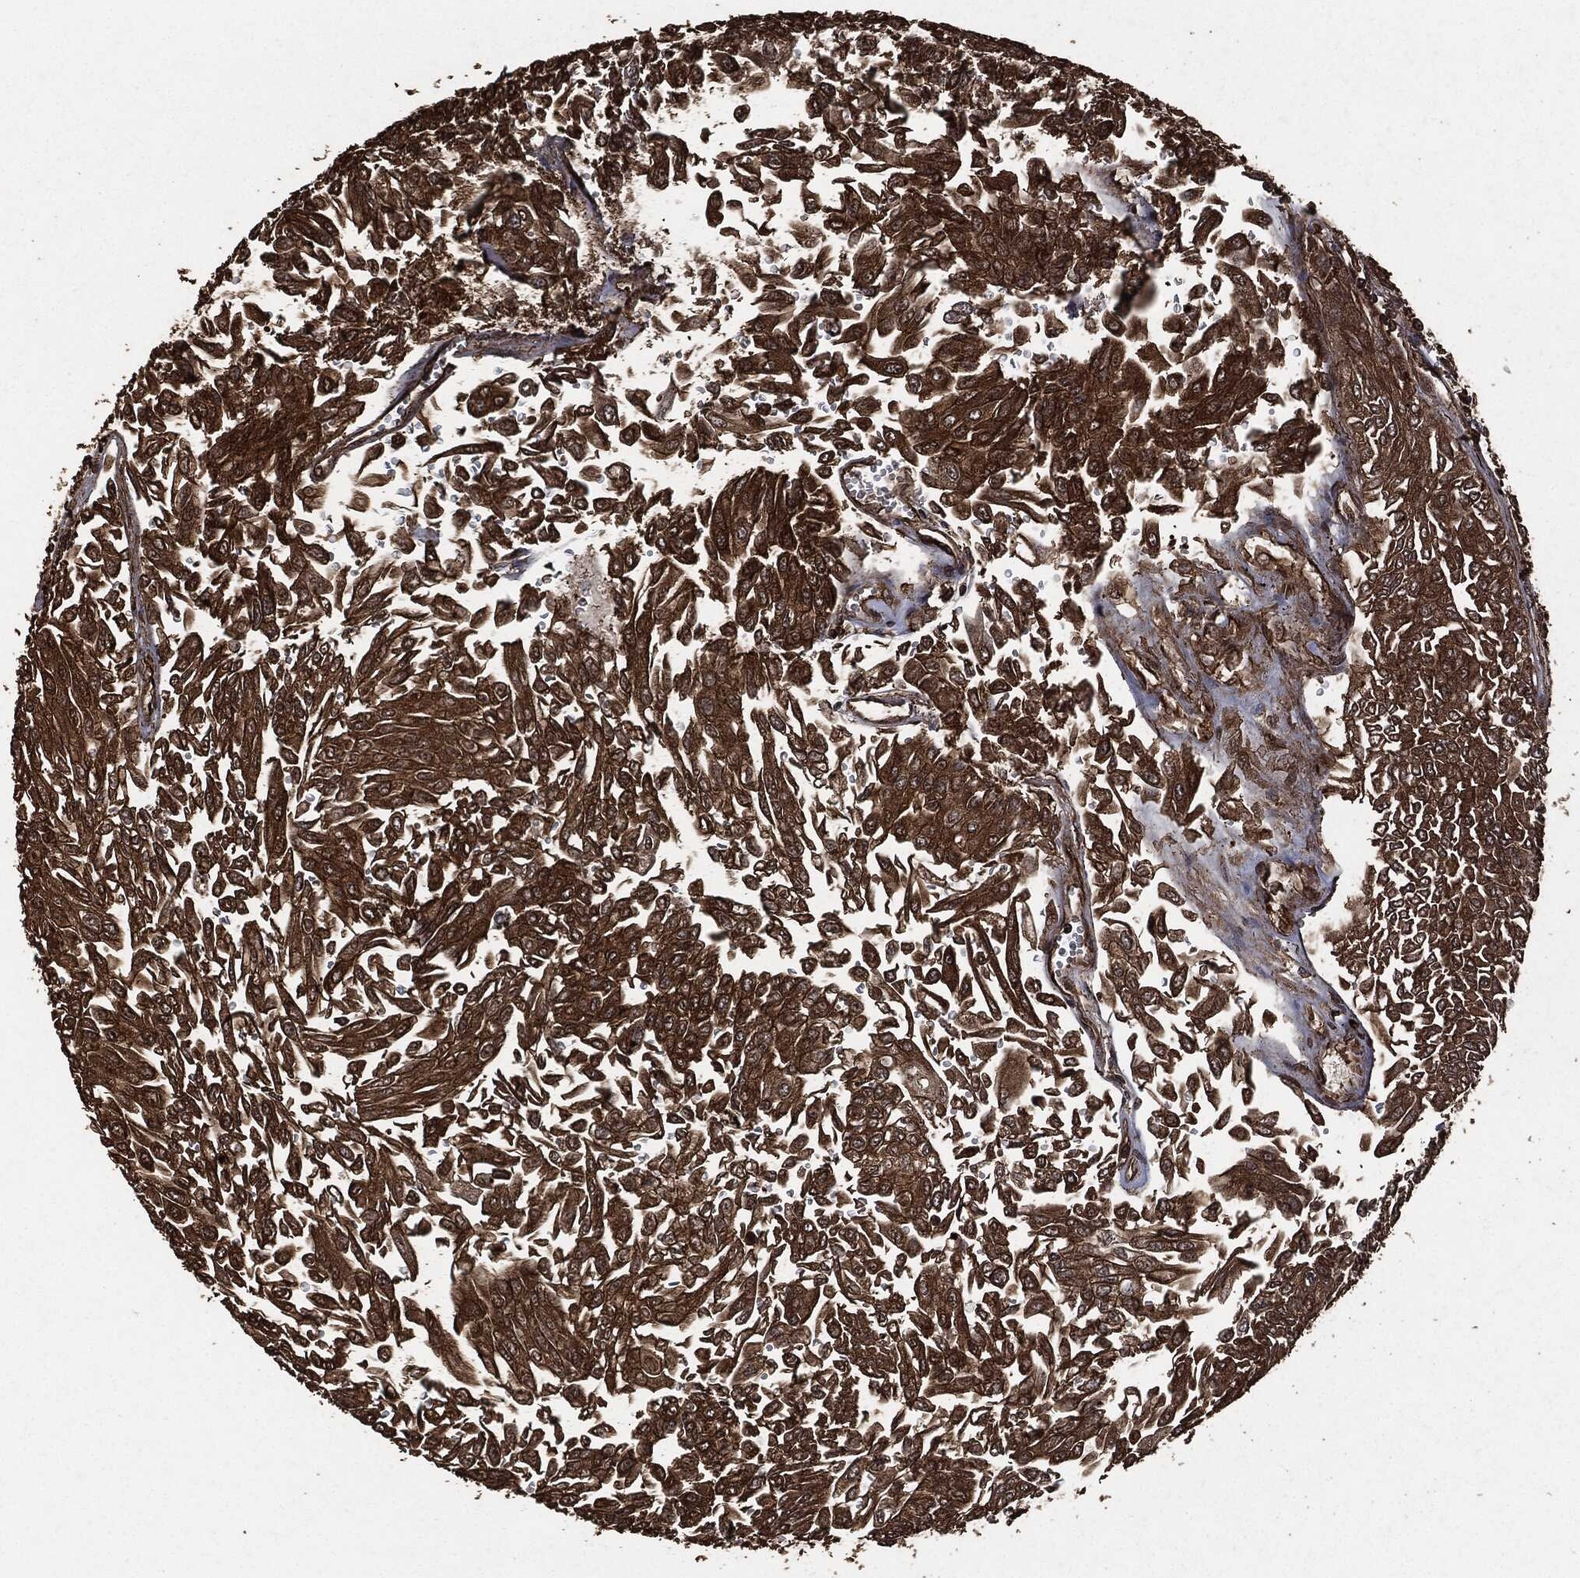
{"staining": {"intensity": "strong", "quantity": ">75%", "location": "cytoplasmic/membranous"}, "tissue": "urothelial cancer", "cell_type": "Tumor cells", "image_type": "cancer", "snomed": [{"axis": "morphology", "description": "Urothelial carcinoma, Low grade"}, {"axis": "topography", "description": "Urinary bladder"}], "caption": "This photomicrograph displays immunohistochemistry (IHC) staining of urothelial cancer, with high strong cytoplasmic/membranous expression in about >75% of tumor cells.", "gene": "HRAS", "patient": {"sex": "male", "age": 67}}